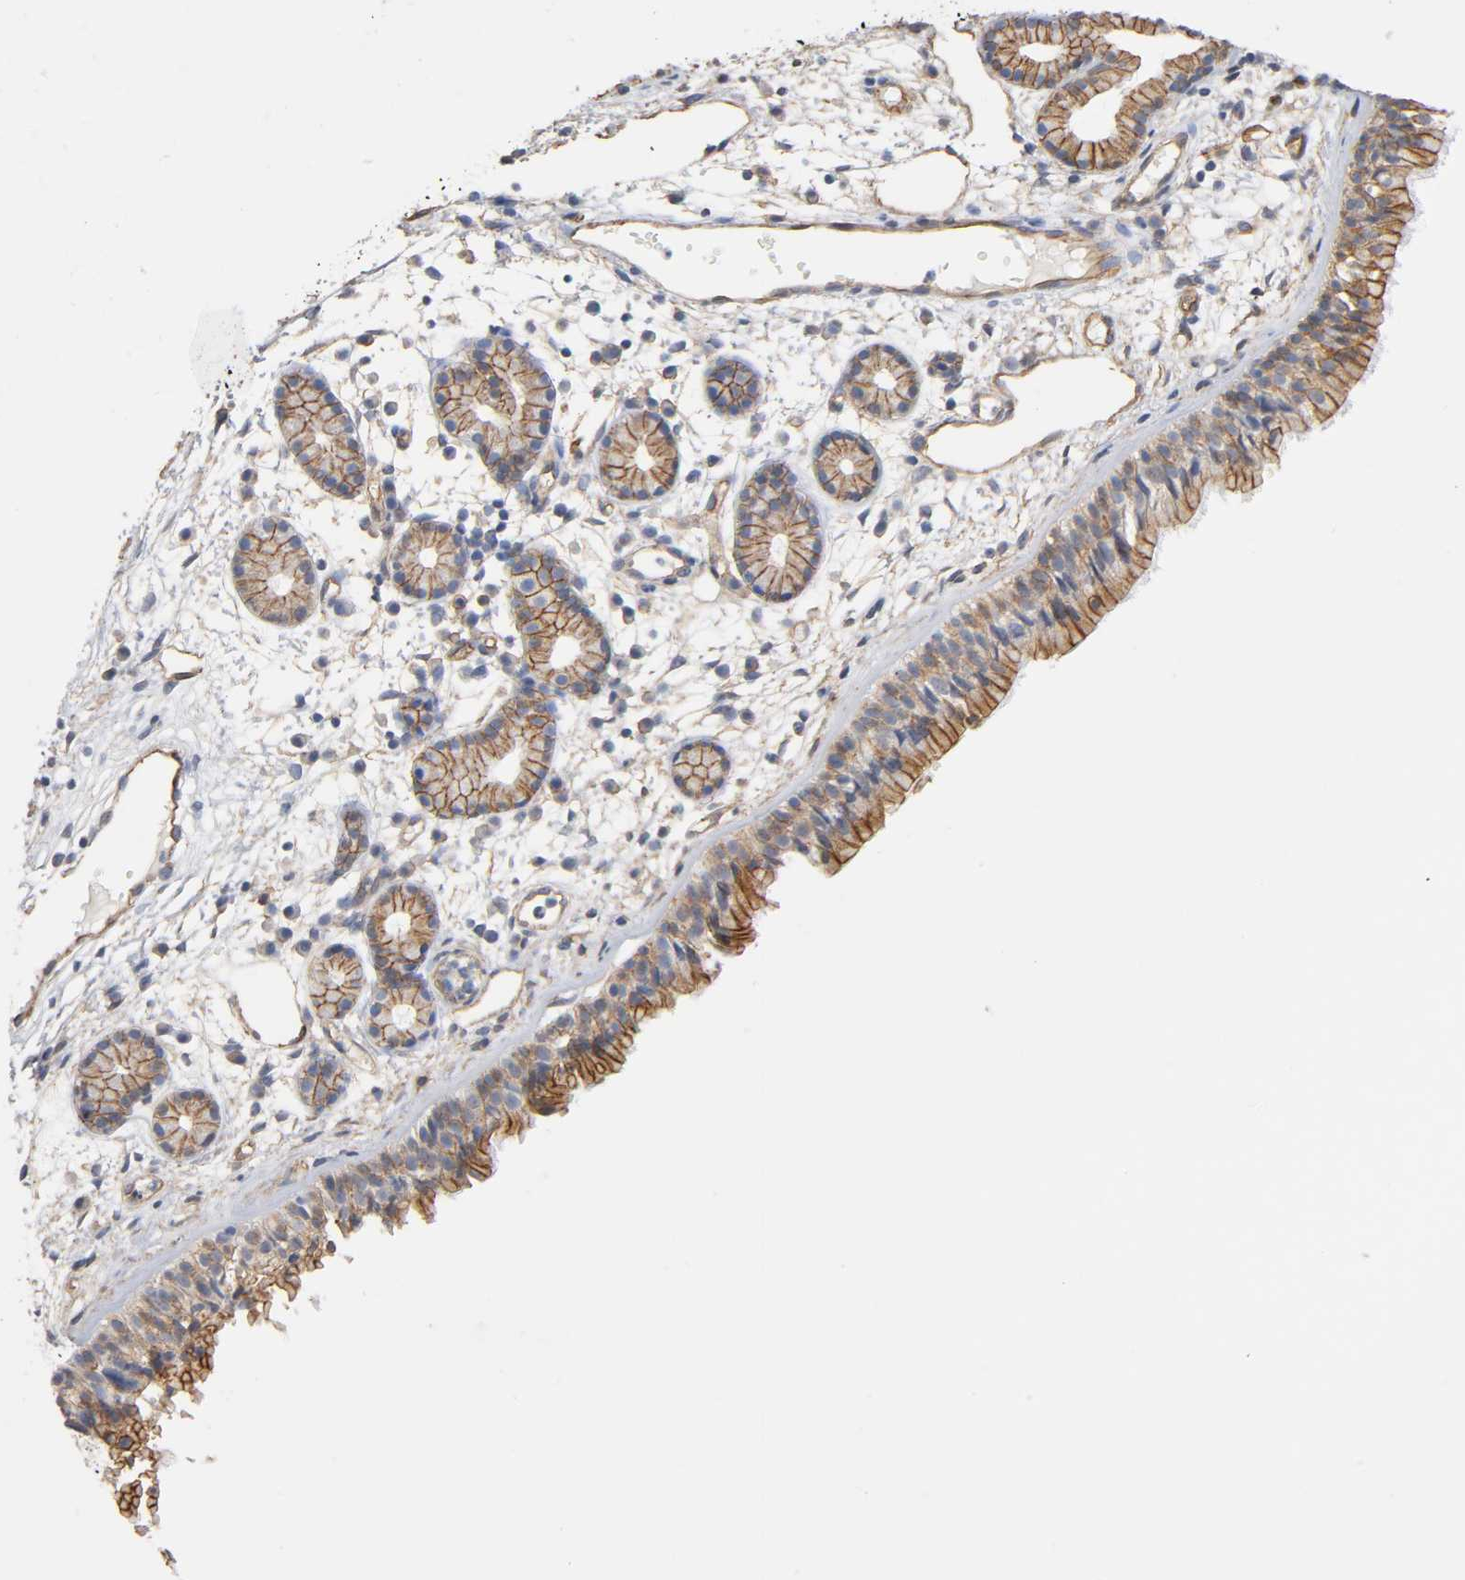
{"staining": {"intensity": "moderate", "quantity": ">75%", "location": "cytoplasmic/membranous"}, "tissue": "nasopharynx", "cell_type": "Respiratory epithelial cells", "image_type": "normal", "snomed": [{"axis": "morphology", "description": "Normal tissue, NOS"}, {"axis": "morphology", "description": "Inflammation, NOS"}, {"axis": "topography", "description": "Nasopharynx"}], "caption": "Protein expression analysis of normal nasopharynx displays moderate cytoplasmic/membranous expression in approximately >75% of respiratory epithelial cells.", "gene": "SPTAN1", "patient": {"sex": "female", "age": 55}}